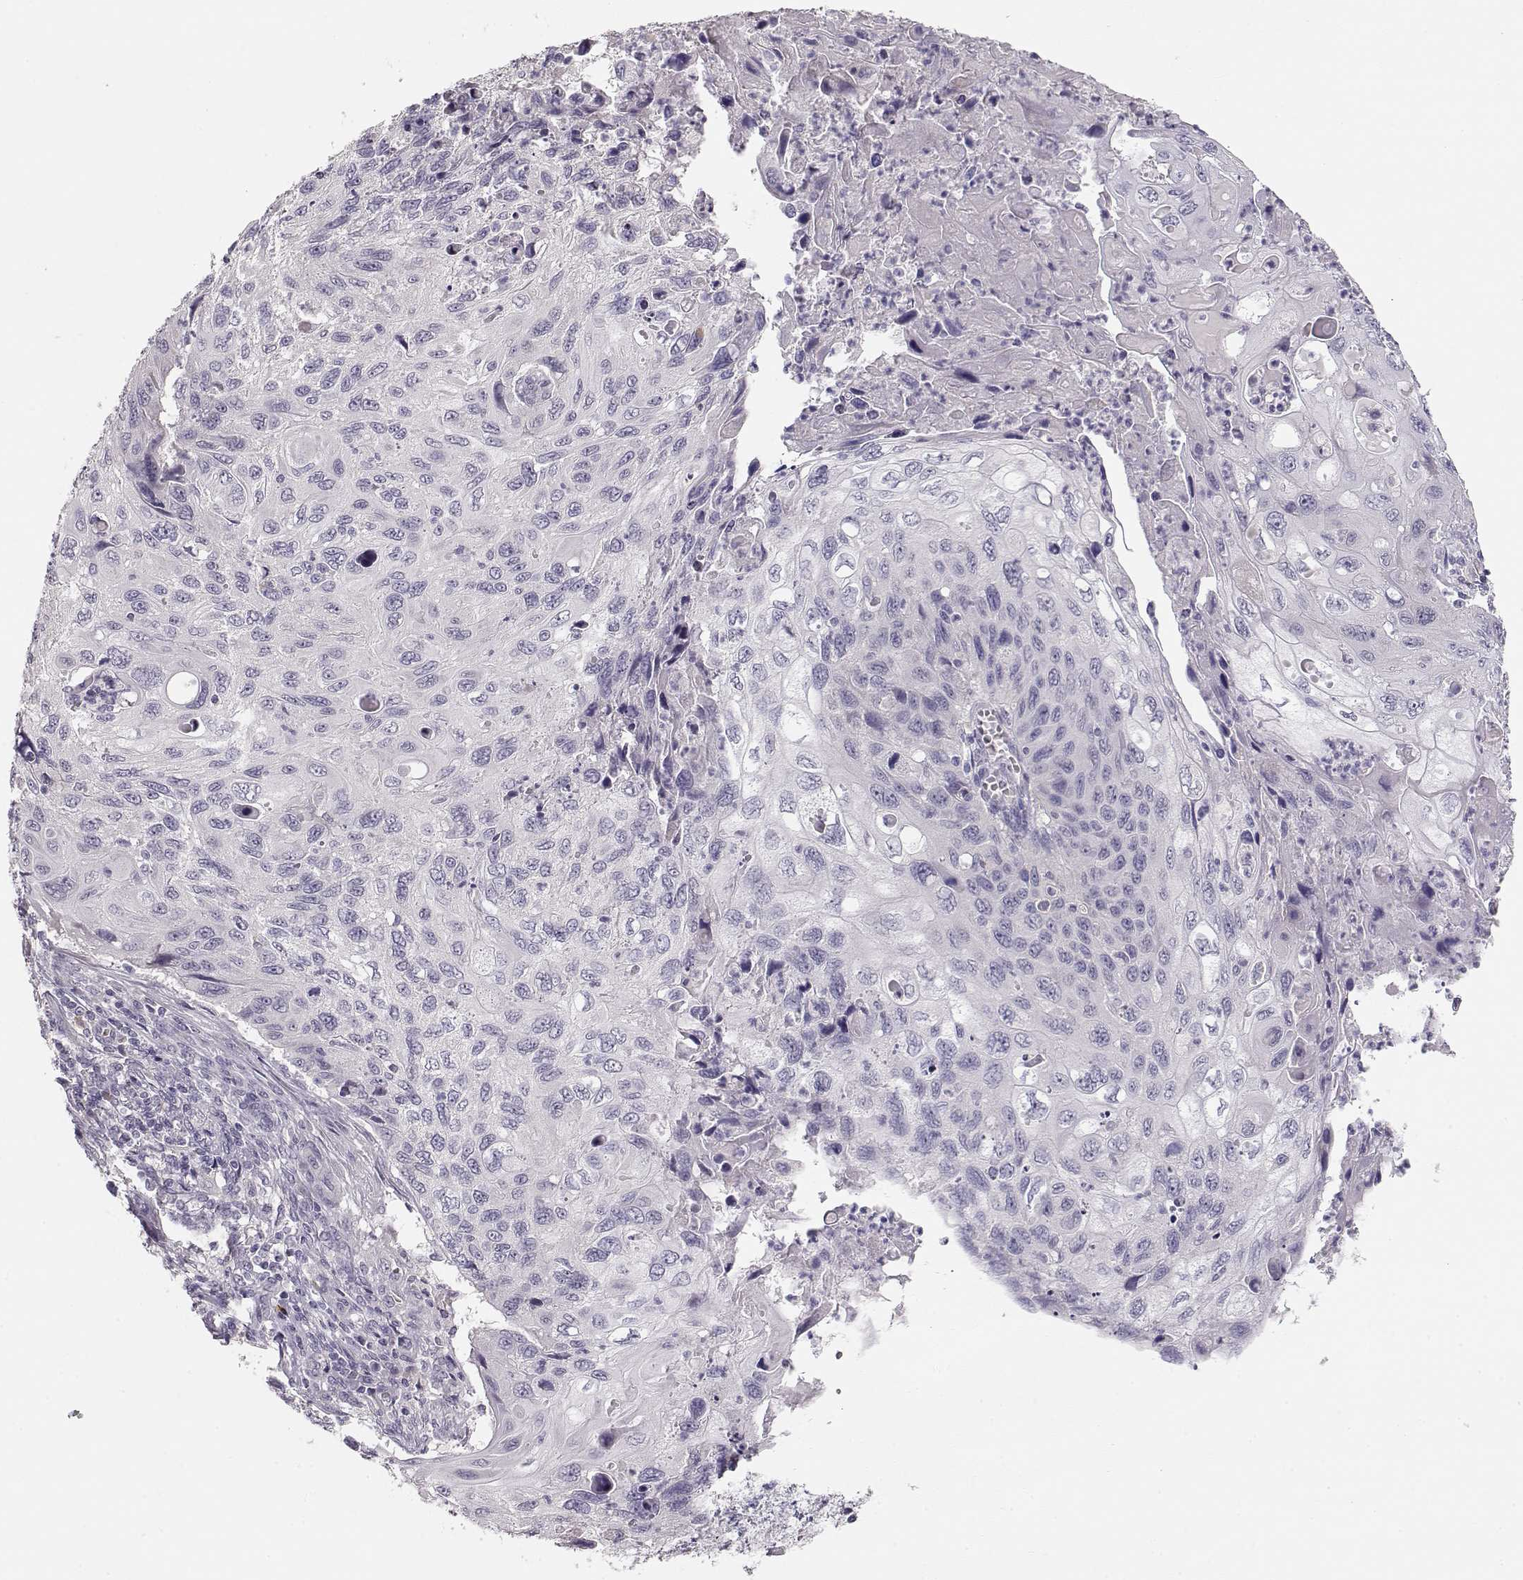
{"staining": {"intensity": "negative", "quantity": "none", "location": "none"}, "tissue": "cervical cancer", "cell_type": "Tumor cells", "image_type": "cancer", "snomed": [{"axis": "morphology", "description": "Squamous cell carcinoma, NOS"}, {"axis": "topography", "description": "Cervix"}], "caption": "The micrograph demonstrates no significant staining in tumor cells of cervical cancer.", "gene": "TTC26", "patient": {"sex": "female", "age": 70}}